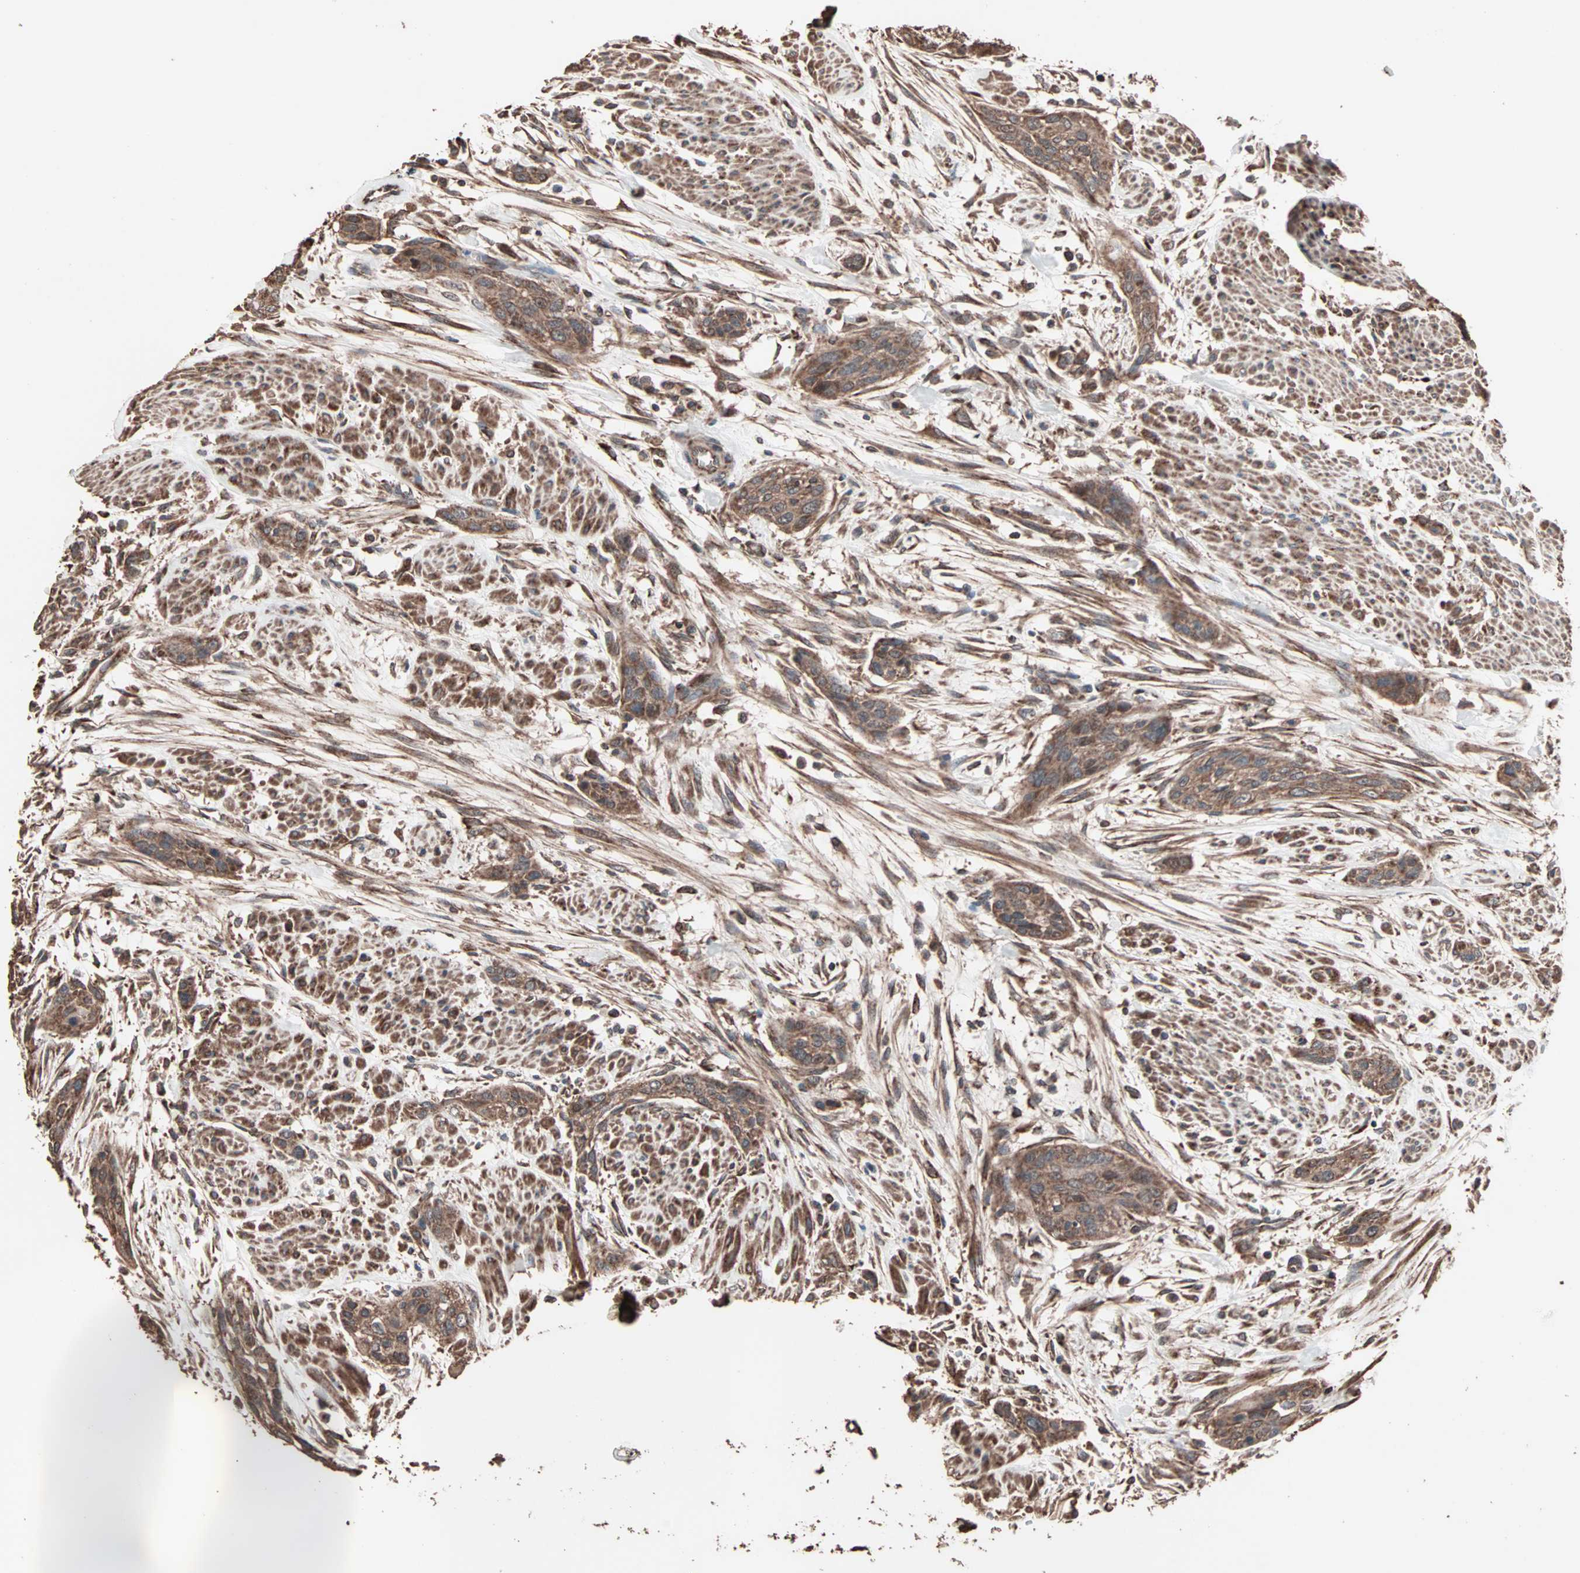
{"staining": {"intensity": "moderate", "quantity": ">75%", "location": "cytoplasmic/membranous"}, "tissue": "urothelial cancer", "cell_type": "Tumor cells", "image_type": "cancer", "snomed": [{"axis": "morphology", "description": "Urothelial carcinoma, High grade"}, {"axis": "topography", "description": "Urinary bladder"}], "caption": "The immunohistochemical stain highlights moderate cytoplasmic/membranous expression in tumor cells of urothelial carcinoma (high-grade) tissue.", "gene": "MRPL2", "patient": {"sex": "male", "age": 35}}